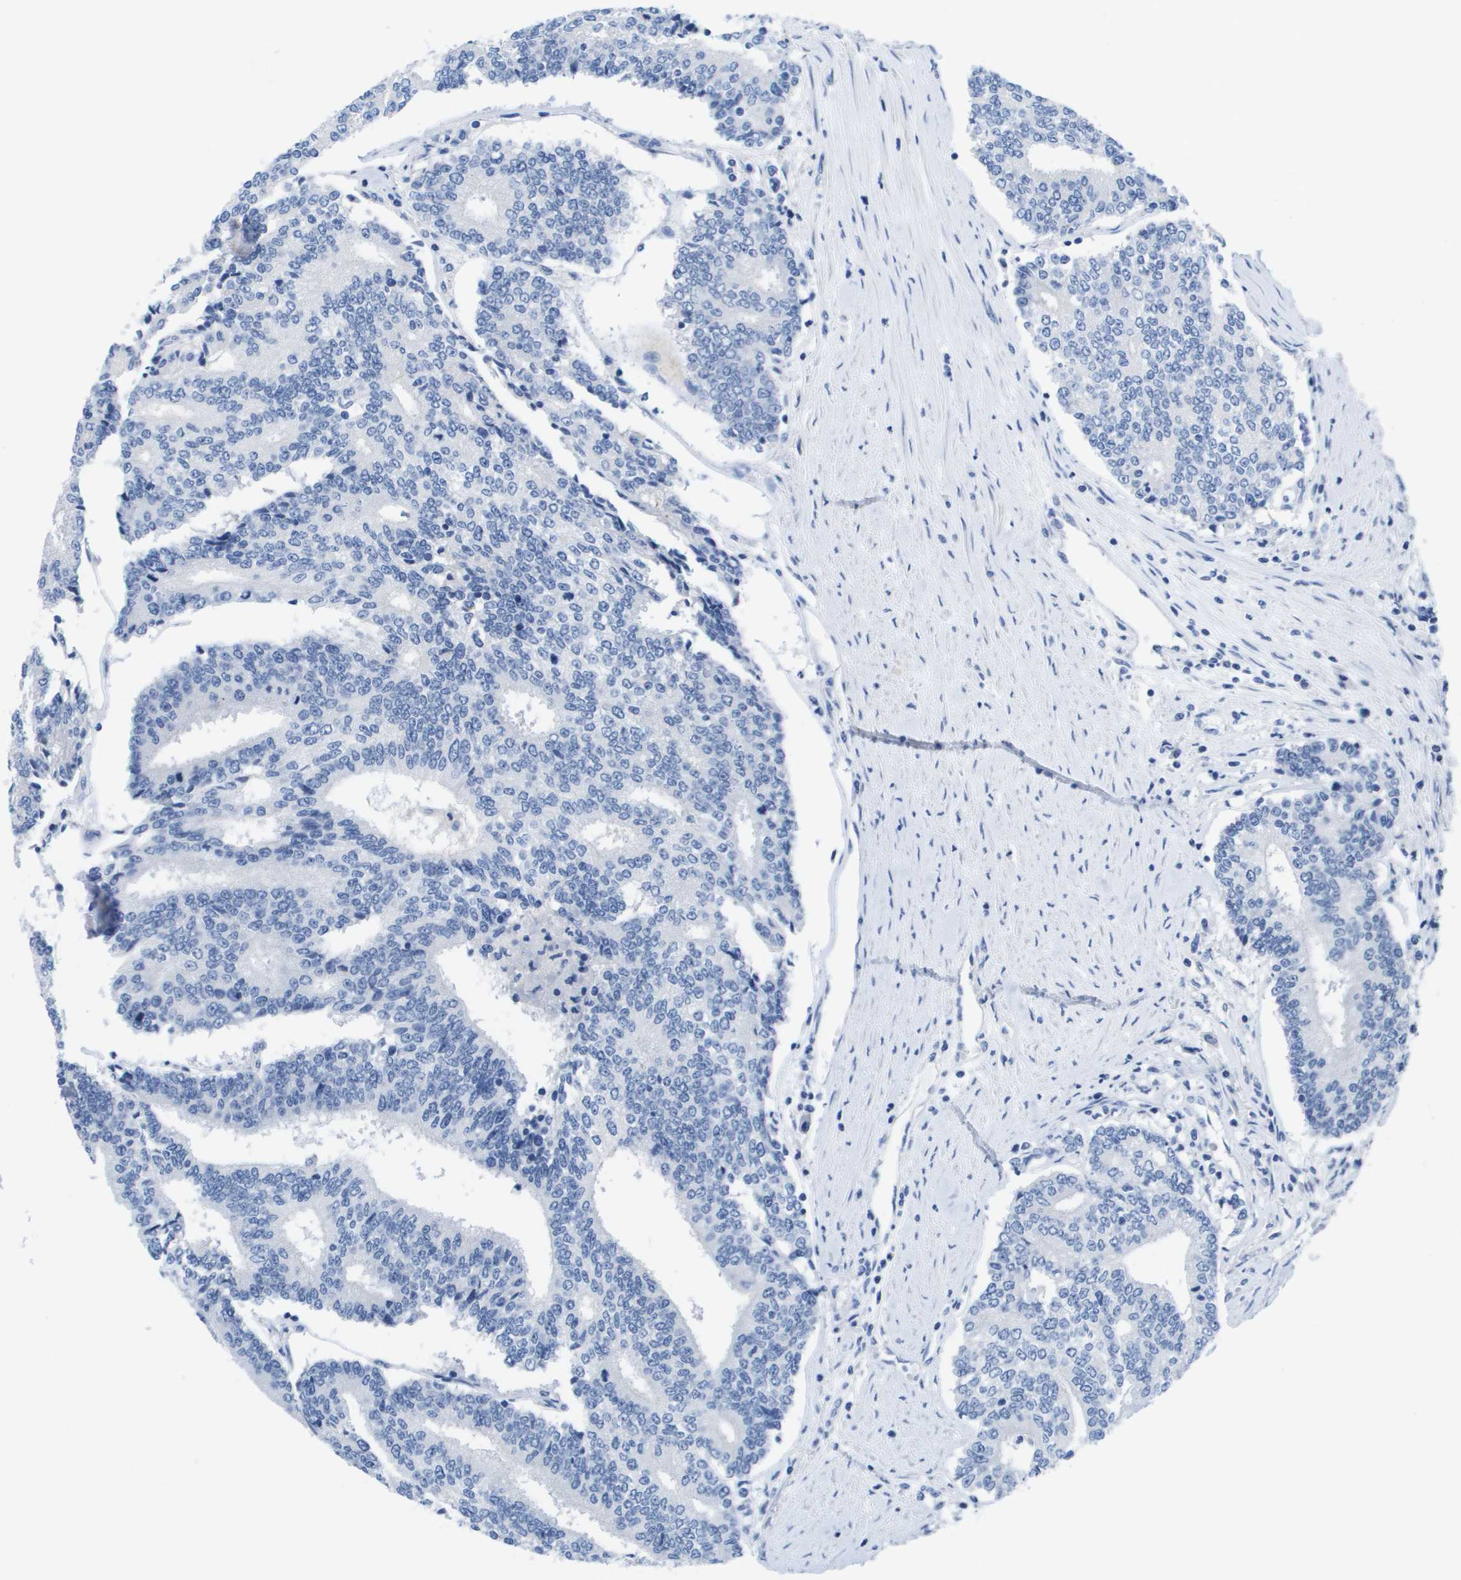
{"staining": {"intensity": "negative", "quantity": "none", "location": "none"}, "tissue": "prostate cancer", "cell_type": "Tumor cells", "image_type": "cancer", "snomed": [{"axis": "morphology", "description": "Normal tissue, NOS"}, {"axis": "morphology", "description": "Adenocarcinoma, High grade"}, {"axis": "topography", "description": "Prostate"}, {"axis": "topography", "description": "Seminal veicle"}], "caption": "This is an immunohistochemistry image of high-grade adenocarcinoma (prostate). There is no positivity in tumor cells.", "gene": "APOA1", "patient": {"sex": "male", "age": 55}}